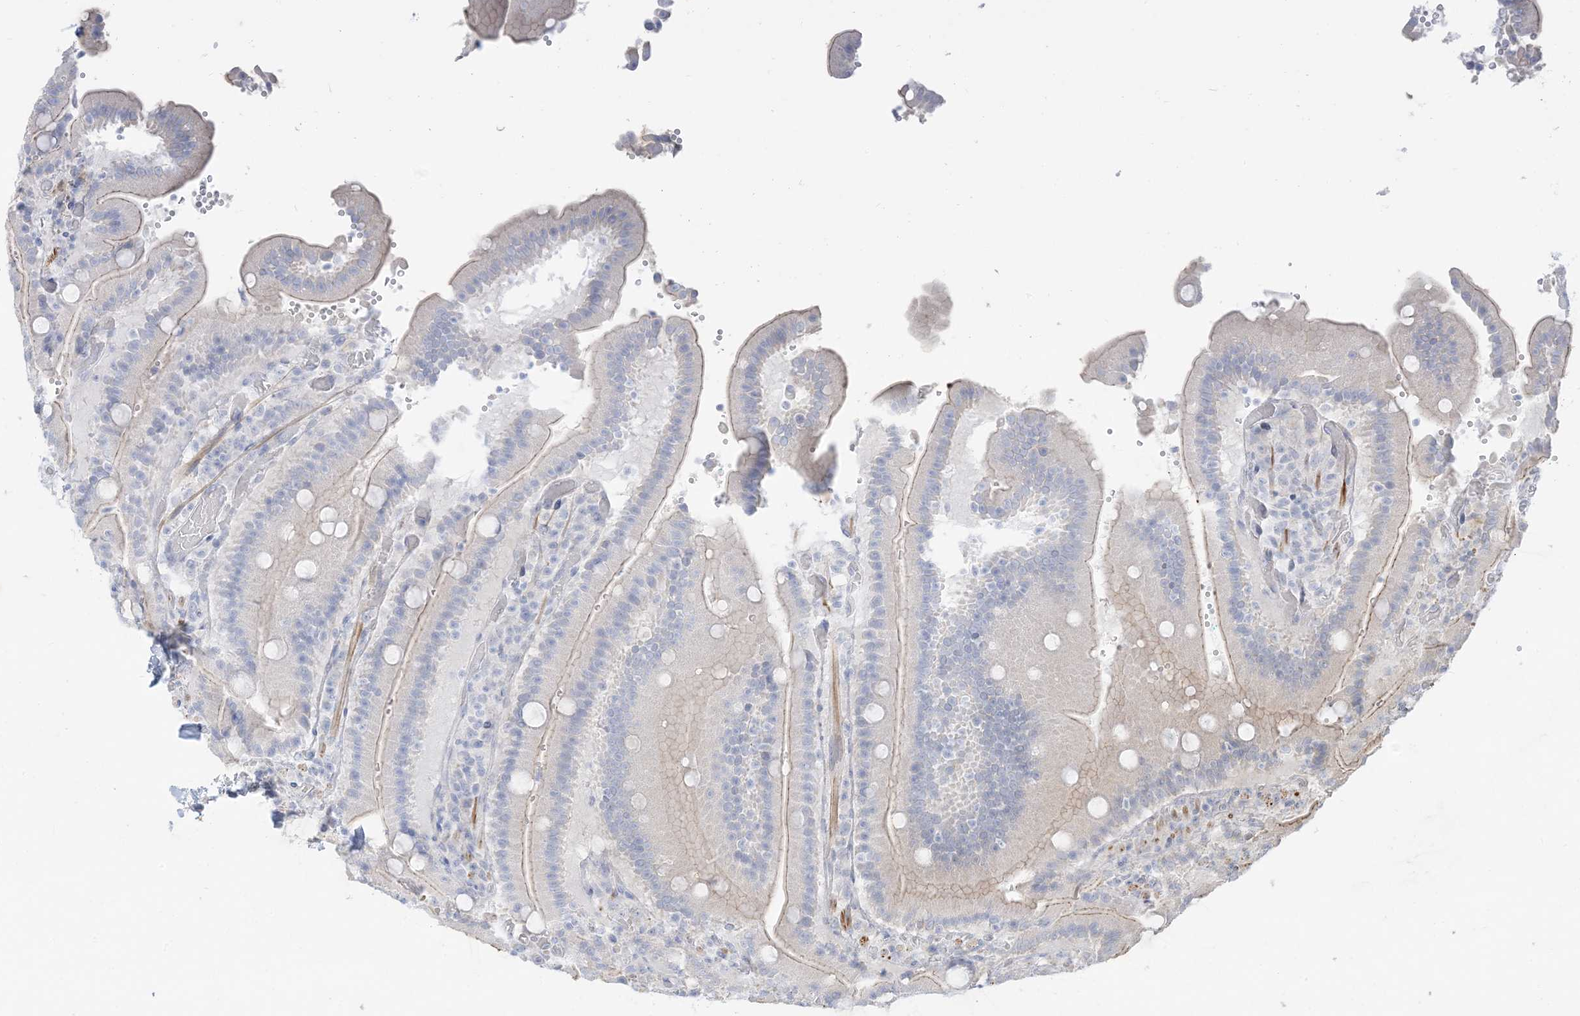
{"staining": {"intensity": "weak", "quantity": "<25%", "location": "cytoplasmic/membranous"}, "tissue": "duodenum", "cell_type": "Glandular cells", "image_type": "normal", "snomed": [{"axis": "morphology", "description": "Normal tissue, NOS"}, {"axis": "topography", "description": "Duodenum"}], "caption": "DAB (3,3'-diaminobenzidine) immunohistochemical staining of normal human duodenum shows no significant positivity in glandular cells.", "gene": "RNF175", "patient": {"sex": "female", "age": 62}}